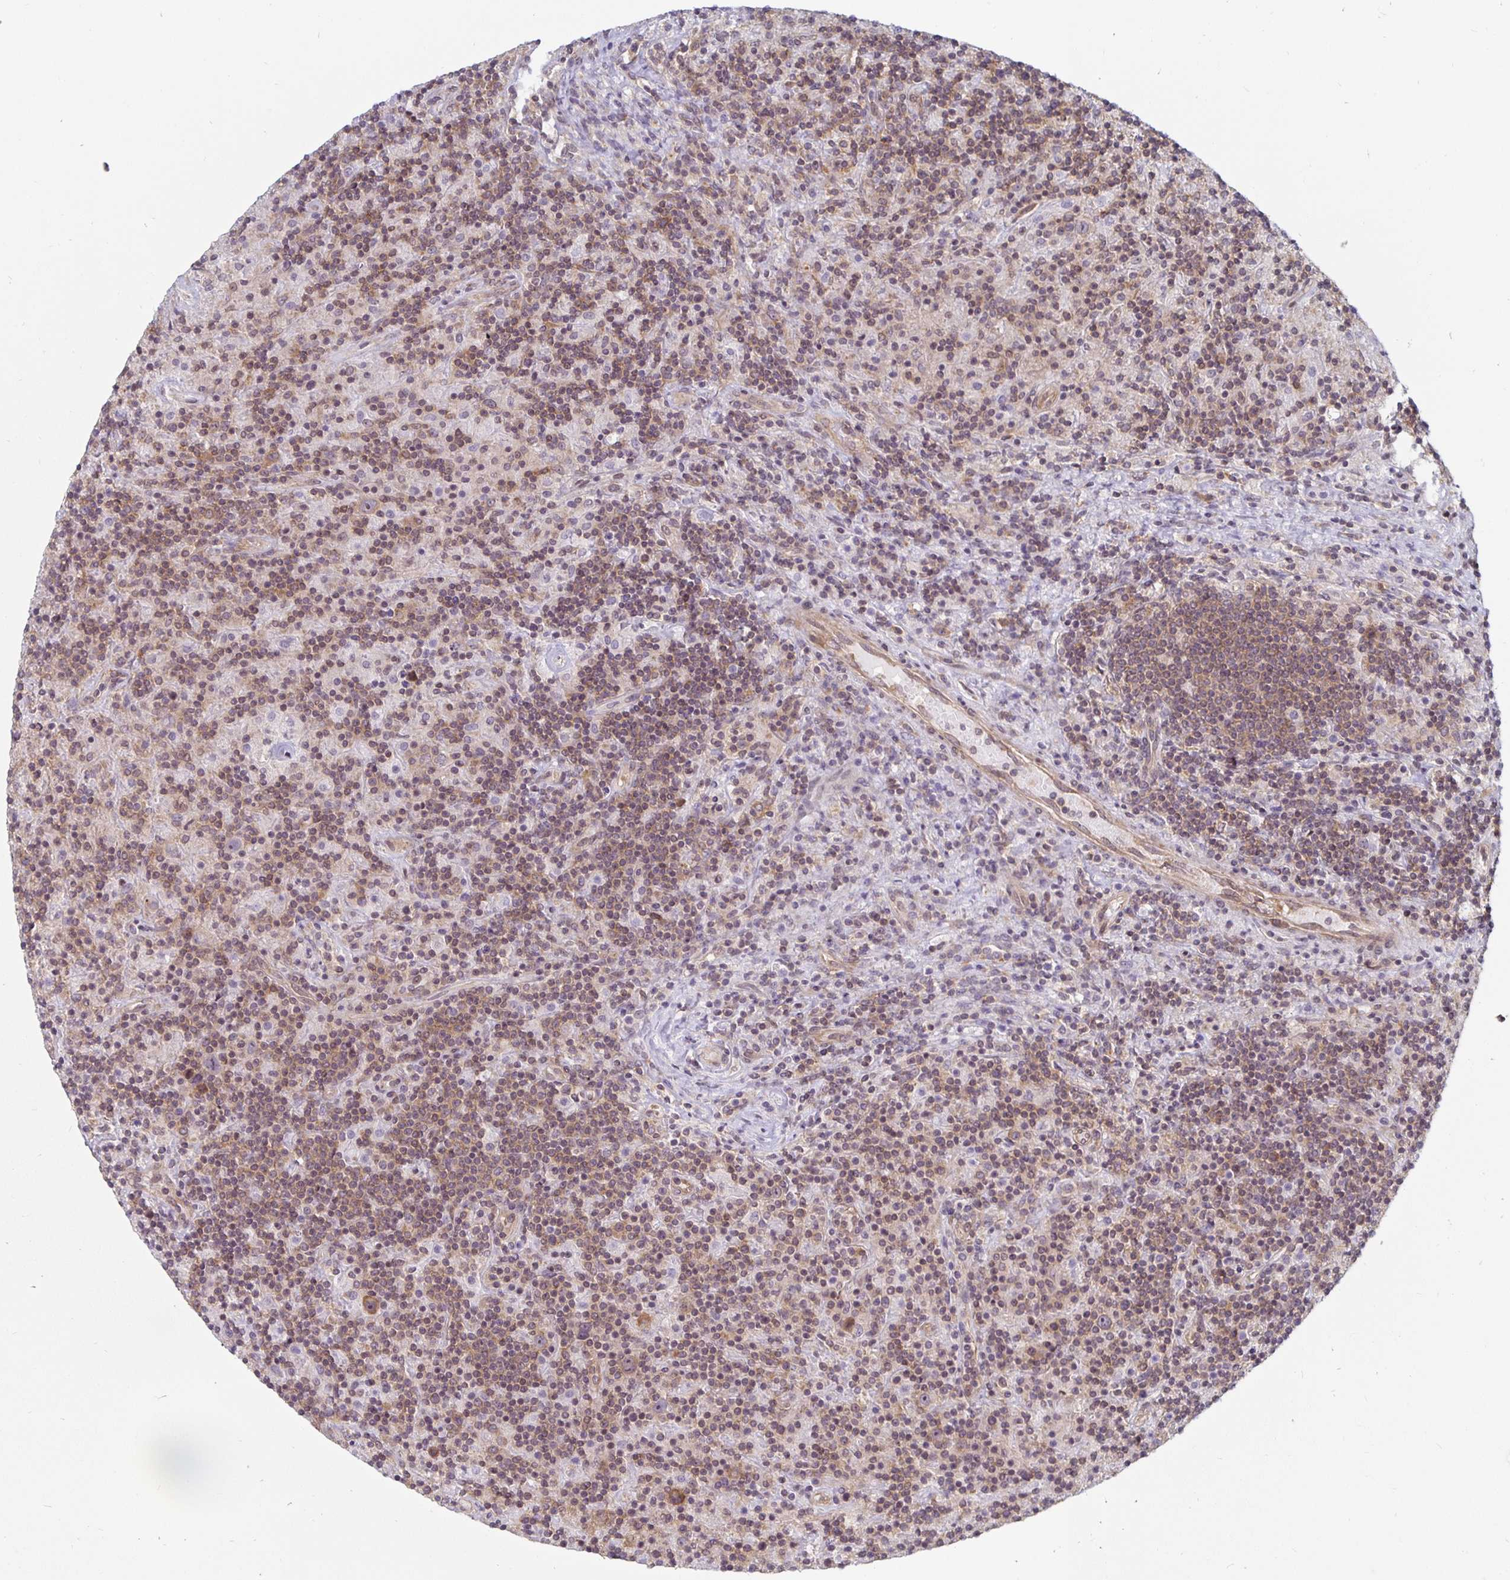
{"staining": {"intensity": "negative", "quantity": "none", "location": "none"}, "tissue": "lymphoma", "cell_type": "Tumor cells", "image_type": "cancer", "snomed": [{"axis": "morphology", "description": "Hodgkin's disease, NOS"}, {"axis": "topography", "description": "Lymph node"}], "caption": "This is an immunohistochemistry photomicrograph of human Hodgkin's disease. There is no expression in tumor cells.", "gene": "PDAP1", "patient": {"sex": "male", "age": 70}}